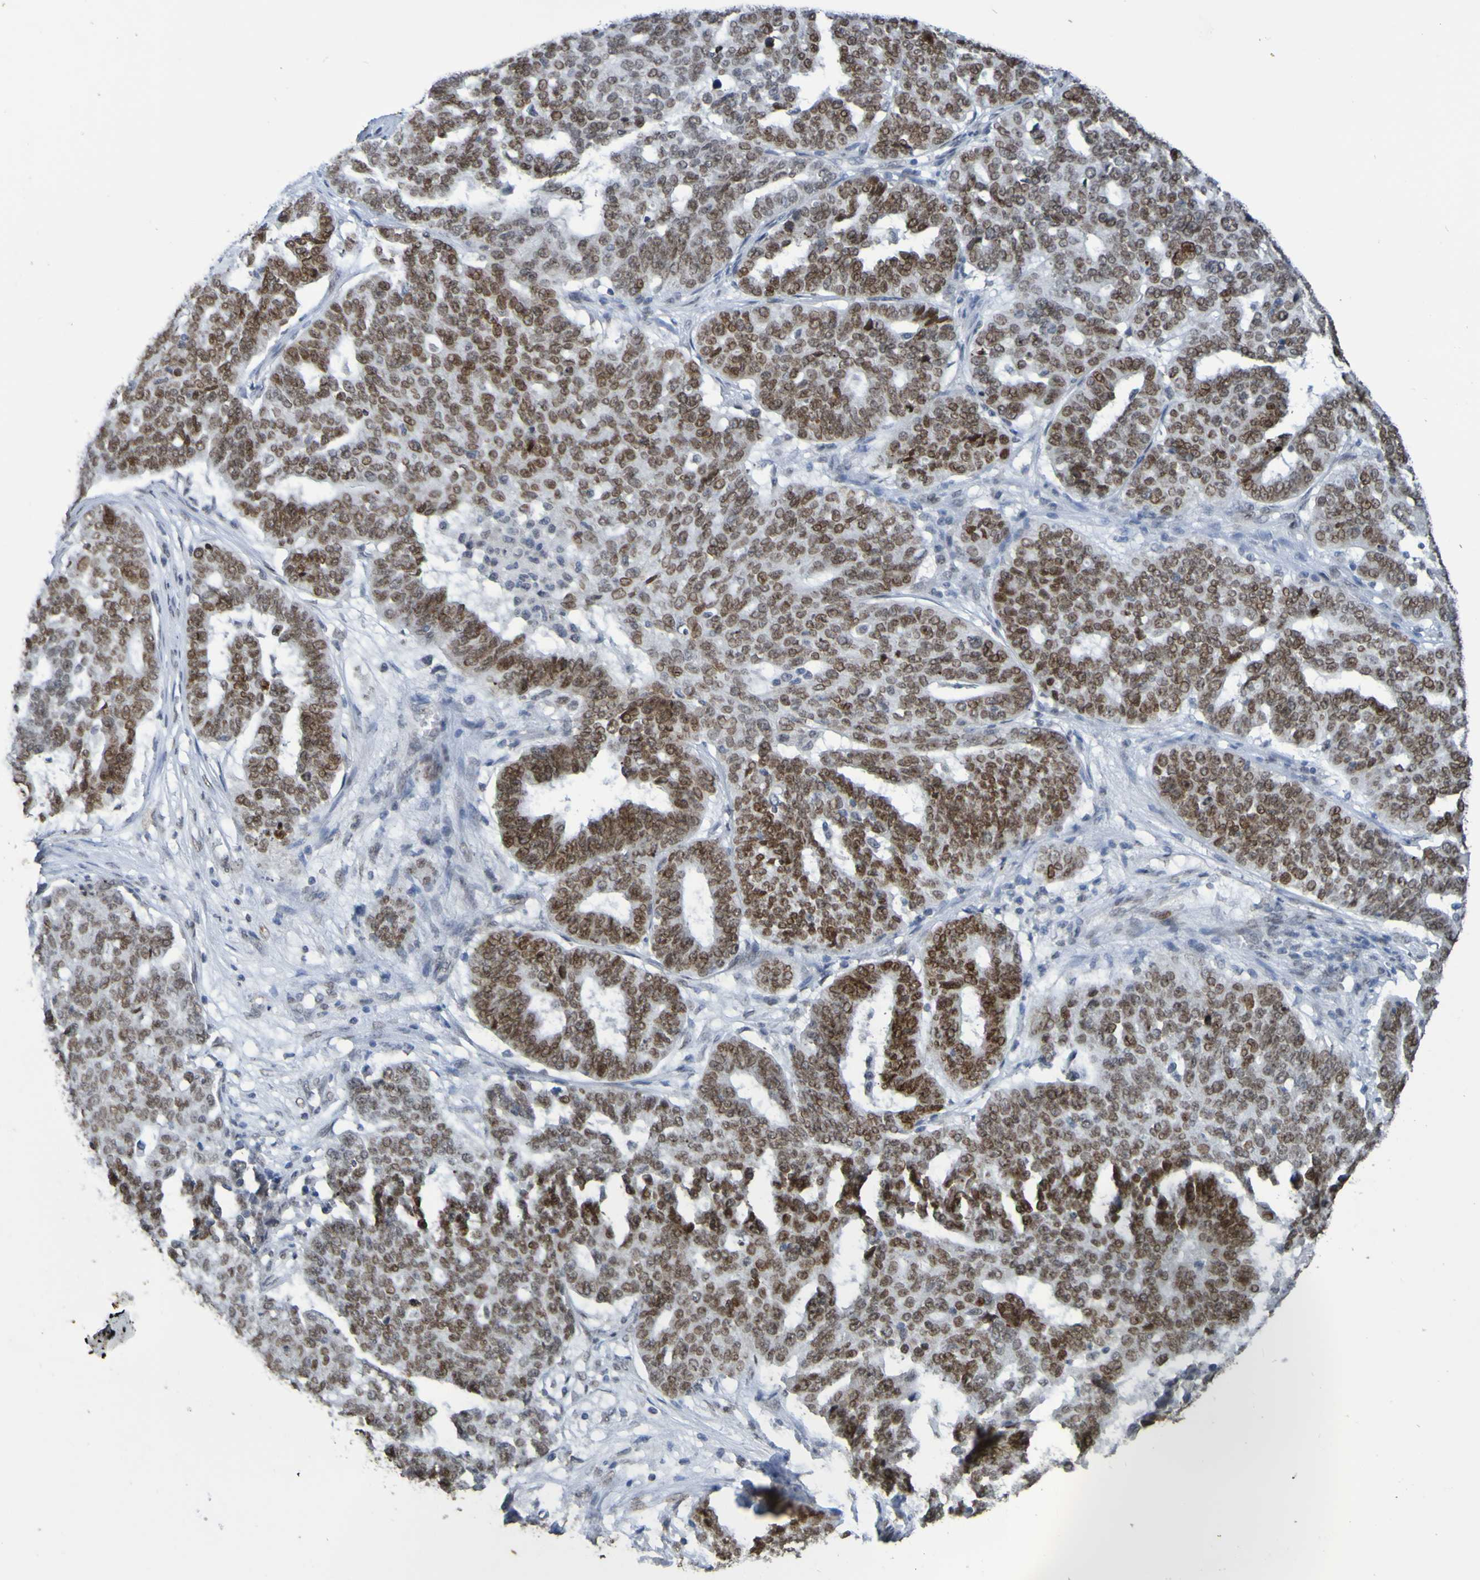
{"staining": {"intensity": "moderate", "quantity": ">75%", "location": "nuclear"}, "tissue": "ovarian cancer", "cell_type": "Tumor cells", "image_type": "cancer", "snomed": [{"axis": "morphology", "description": "Cystadenocarcinoma, serous, NOS"}, {"axis": "topography", "description": "Ovary"}], "caption": "The photomicrograph exhibits a brown stain indicating the presence of a protein in the nuclear of tumor cells in ovarian serous cystadenocarcinoma.", "gene": "ALKBH2", "patient": {"sex": "female", "age": 59}}